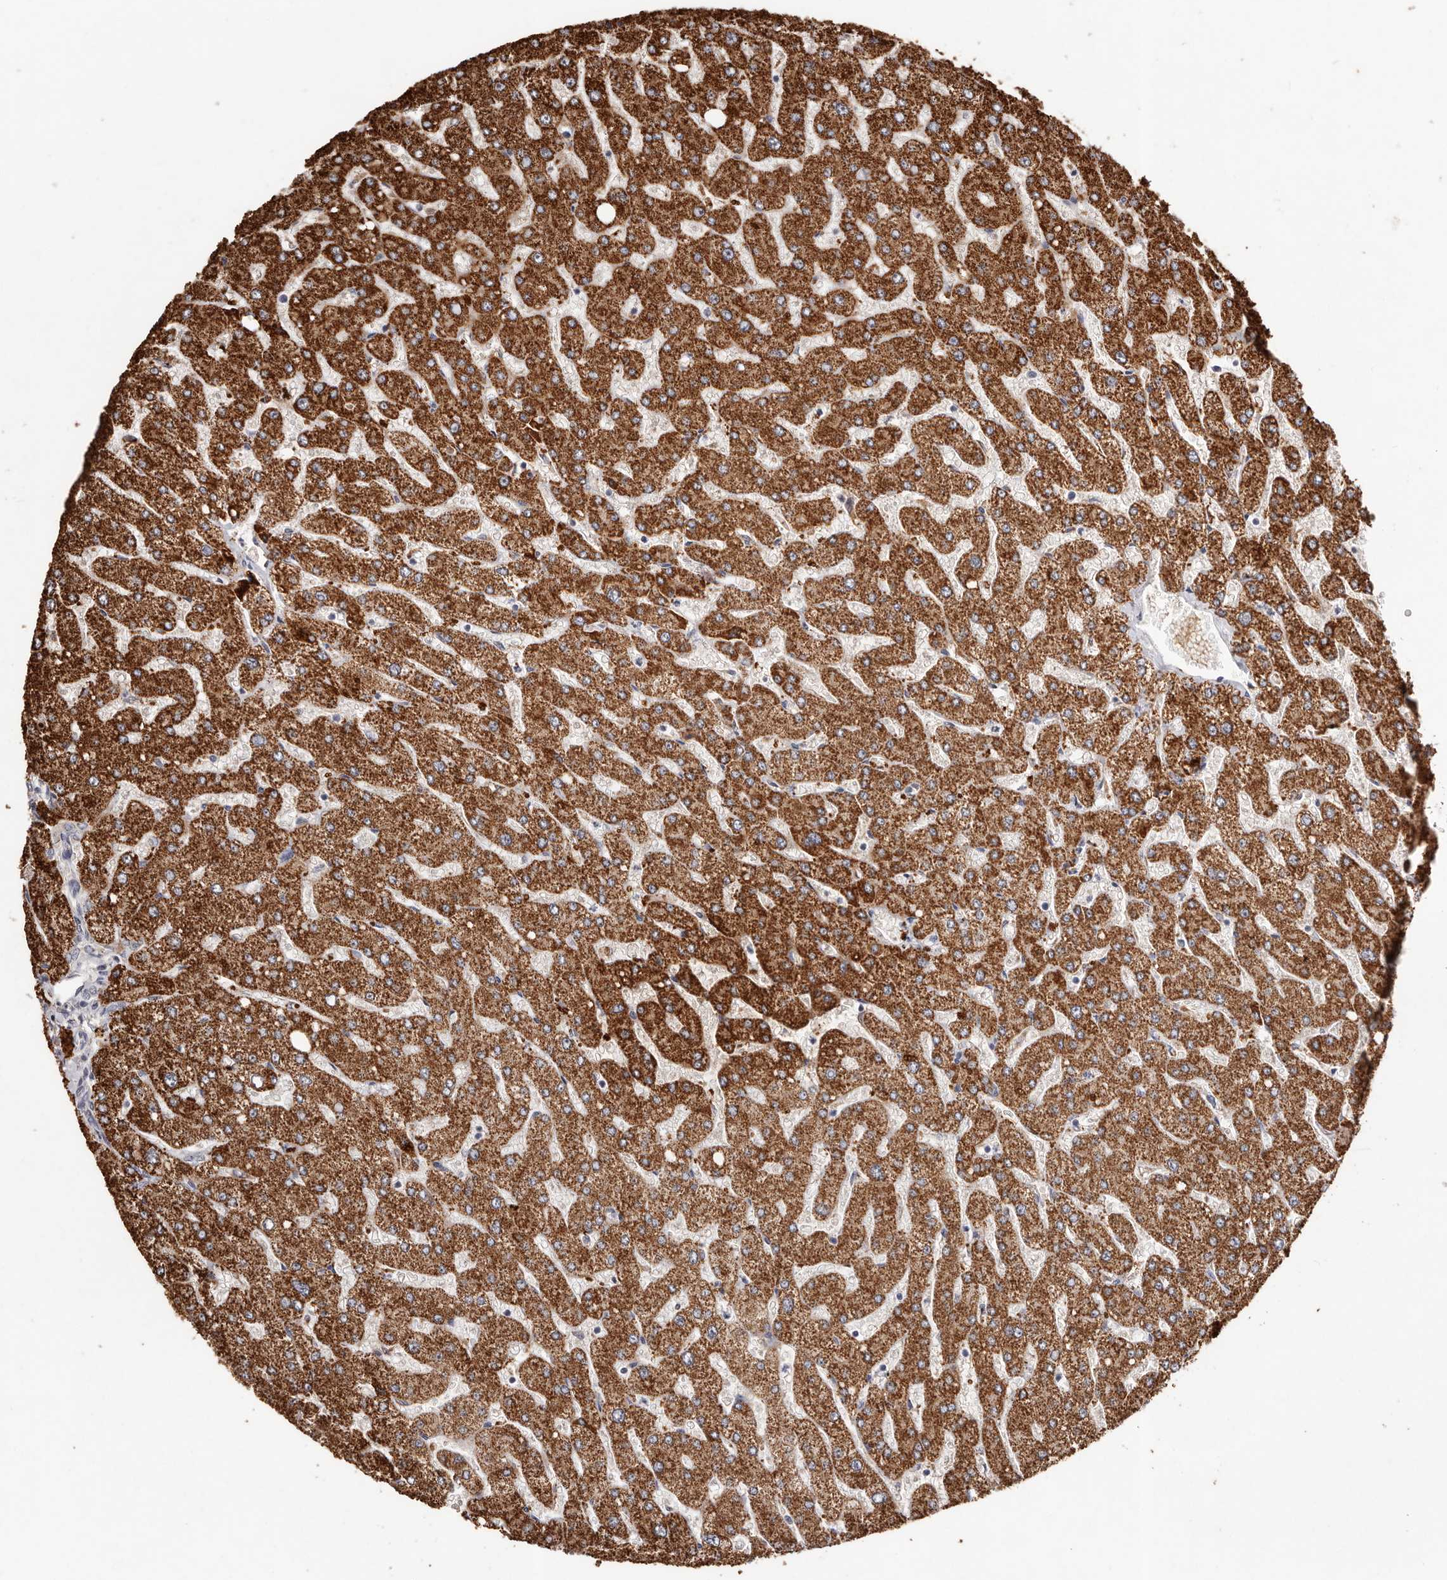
{"staining": {"intensity": "negative", "quantity": "none", "location": "none"}, "tissue": "liver", "cell_type": "Cholangiocytes", "image_type": "normal", "snomed": [{"axis": "morphology", "description": "Normal tissue, NOS"}, {"axis": "topography", "description": "Liver"}], "caption": "Immunohistochemistry (IHC) photomicrograph of normal liver stained for a protein (brown), which demonstrates no expression in cholangiocytes.", "gene": "THBS3", "patient": {"sex": "male", "age": 55}}